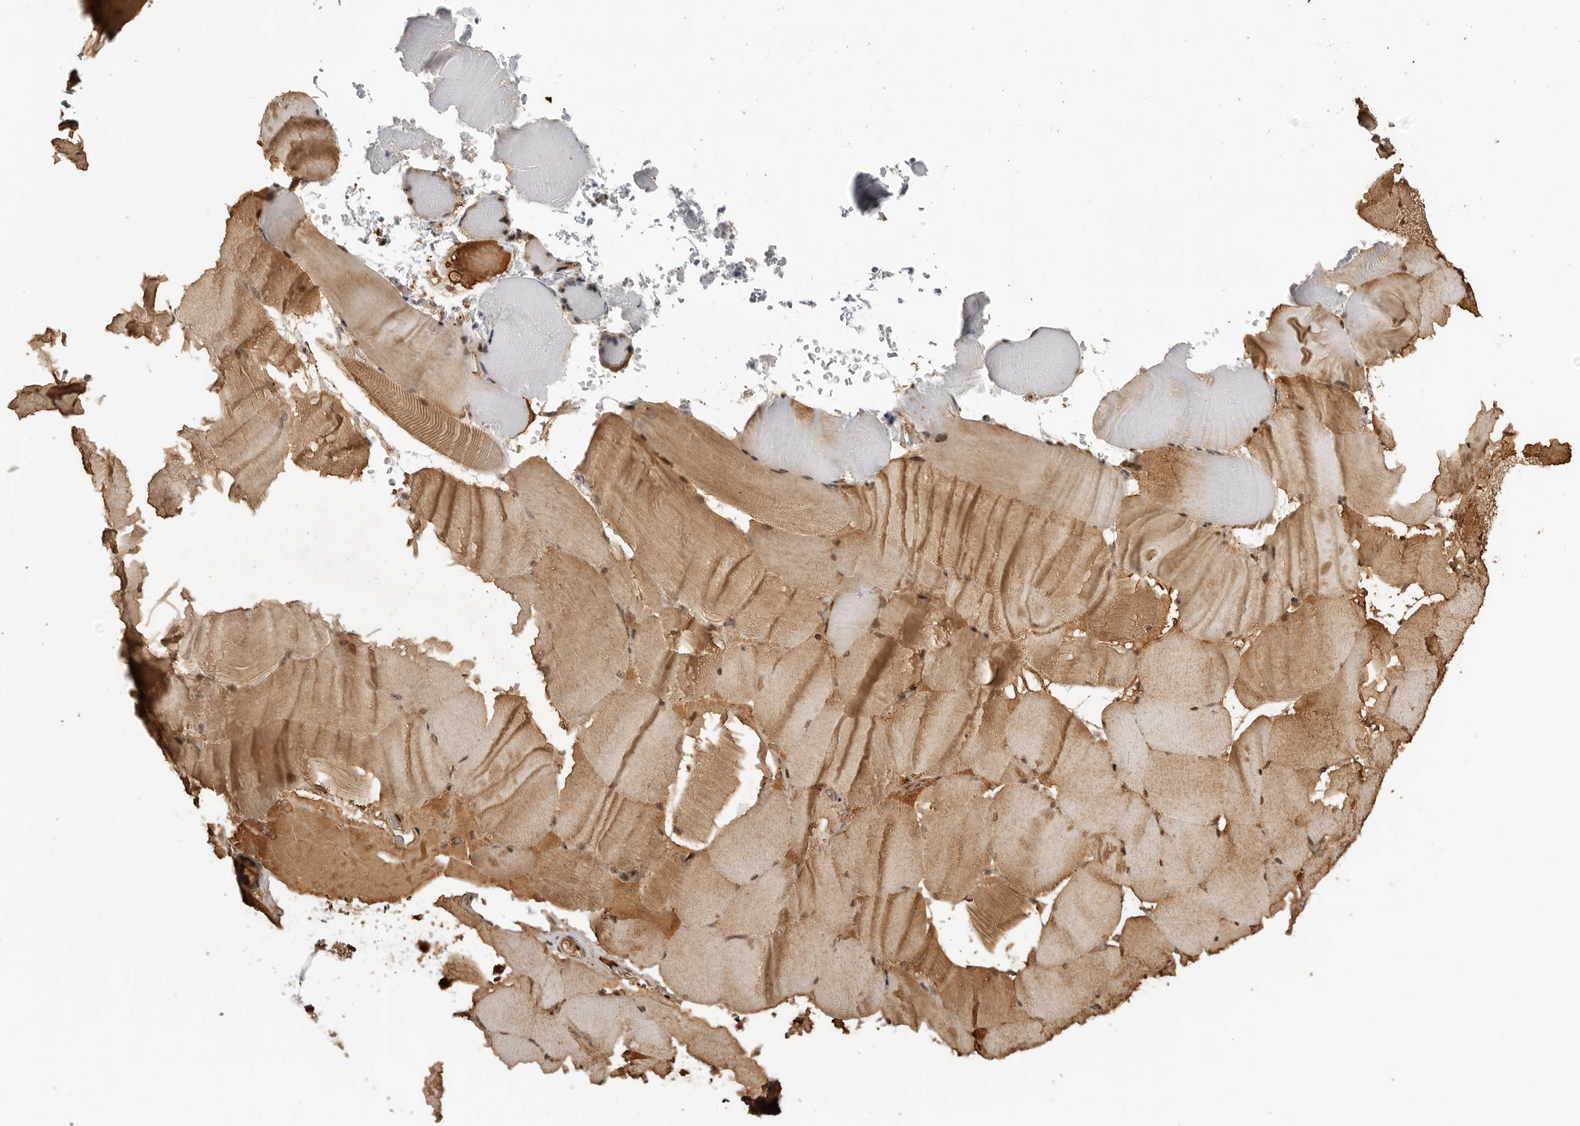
{"staining": {"intensity": "moderate", "quantity": ">75%", "location": "cytoplasmic/membranous,nuclear"}, "tissue": "skeletal muscle", "cell_type": "Myocytes", "image_type": "normal", "snomed": [{"axis": "morphology", "description": "Normal tissue, NOS"}, {"axis": "topography", "description": "Skeletal muscle"}, {"axis": "topography", "description": "Parathyroid gland"}], "caption": "Immunohistochemical staining of benign human skeletal muscle shows >75% levels of moderate cytoplasmic/membranous,nuclear protein positivity in approximately >75% of myocytes.", "gene": "BMP2K", "patient": {"sex": "female", "age": 37}}